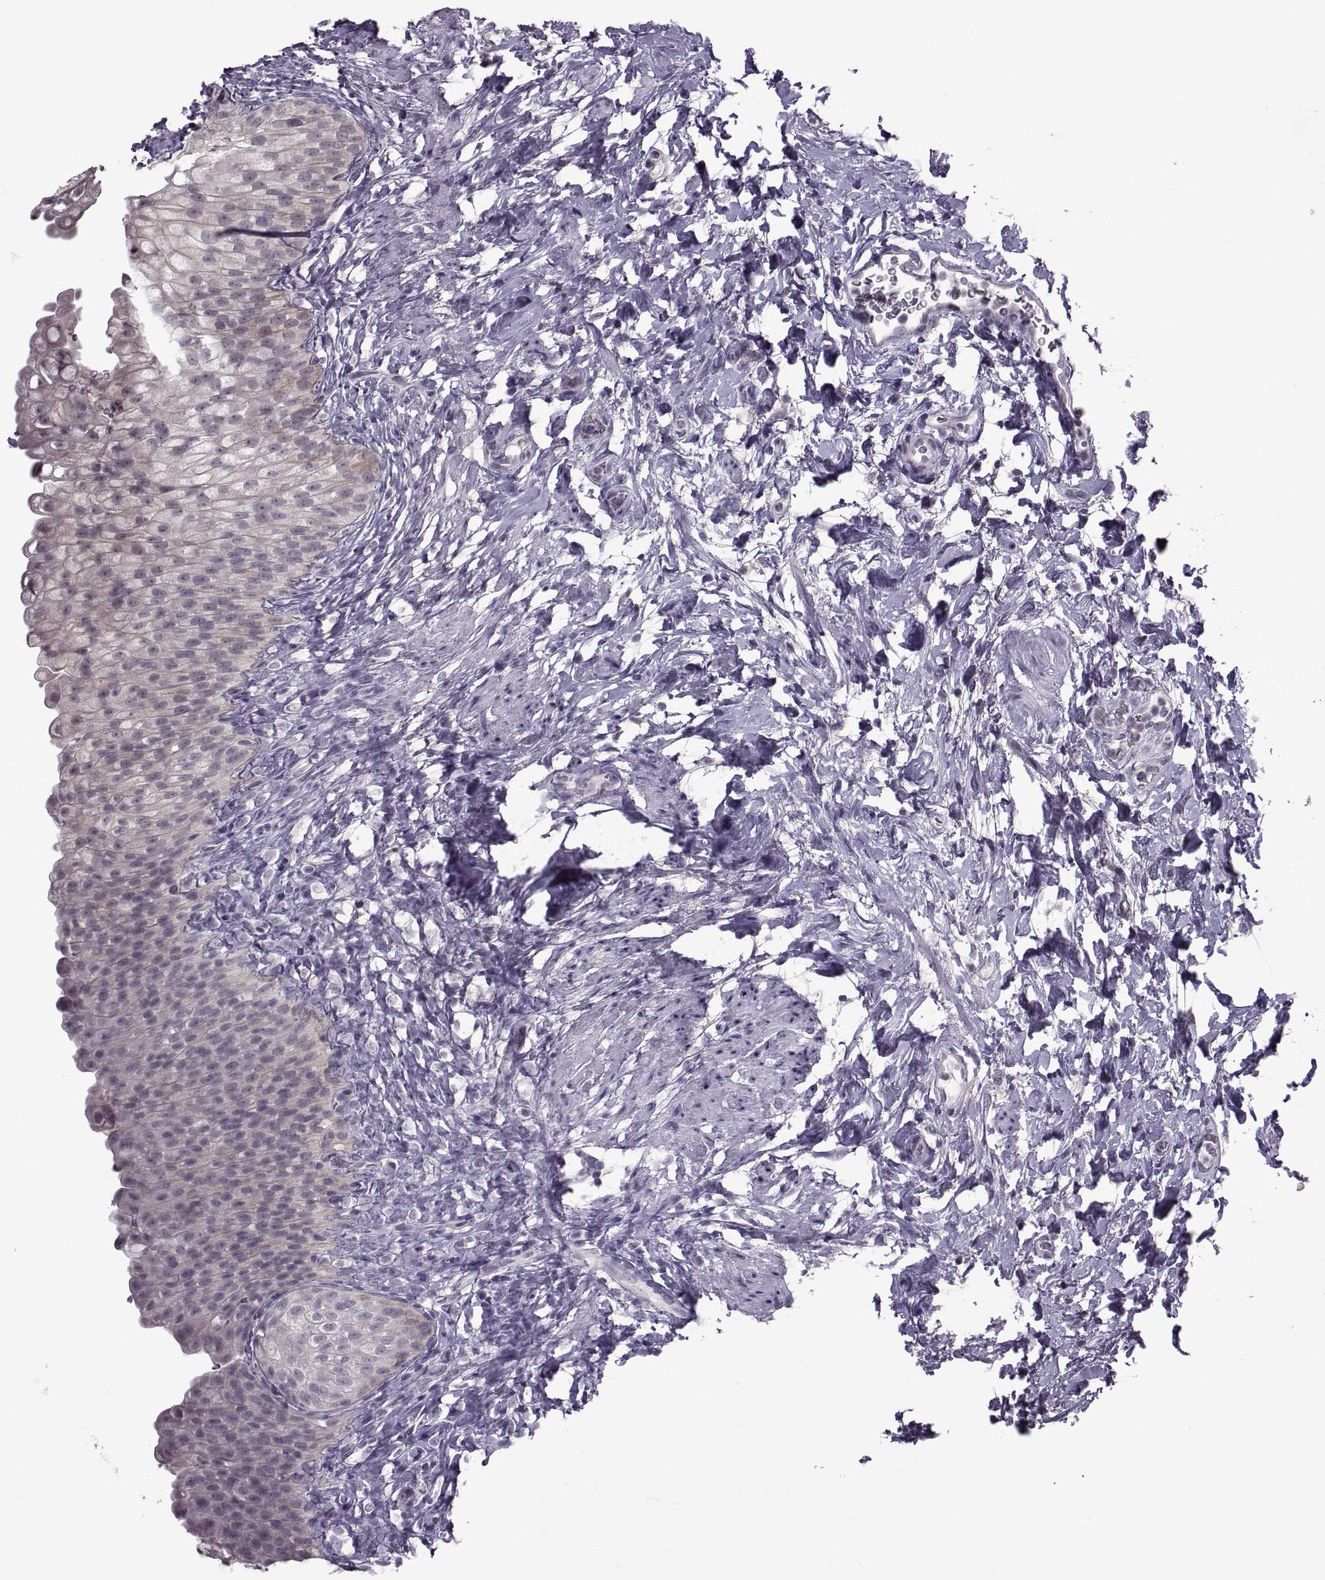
{"staining": {"intensity": "weak", "quantity": "<25%", "location": "cytoplasmic/membranous"}, "tissue": "urinary bladder", "cell_type": "Urothelial cells", "image_type": "normal", "snomed": [{"axis": "morphology", "description": "Normal tissue, NOS"}, {"axis": "topography", "description": "Urinary bladder"}], "caption": "High magnification brightfield microscopy of normal urinary bladder stained with DAB (3,3'-diaminobenzidine) (brown) and counterstained with hematoxylin (blue): urothelial cells show no significant staining. The staining was performed using DAB to visualize the protein expression in brown, while the nuclei were stained in blue with hematoxylin (Magnification: 20x).", "gene": "MGAT4D", "patient": {"sex": "male", "age": 76}}